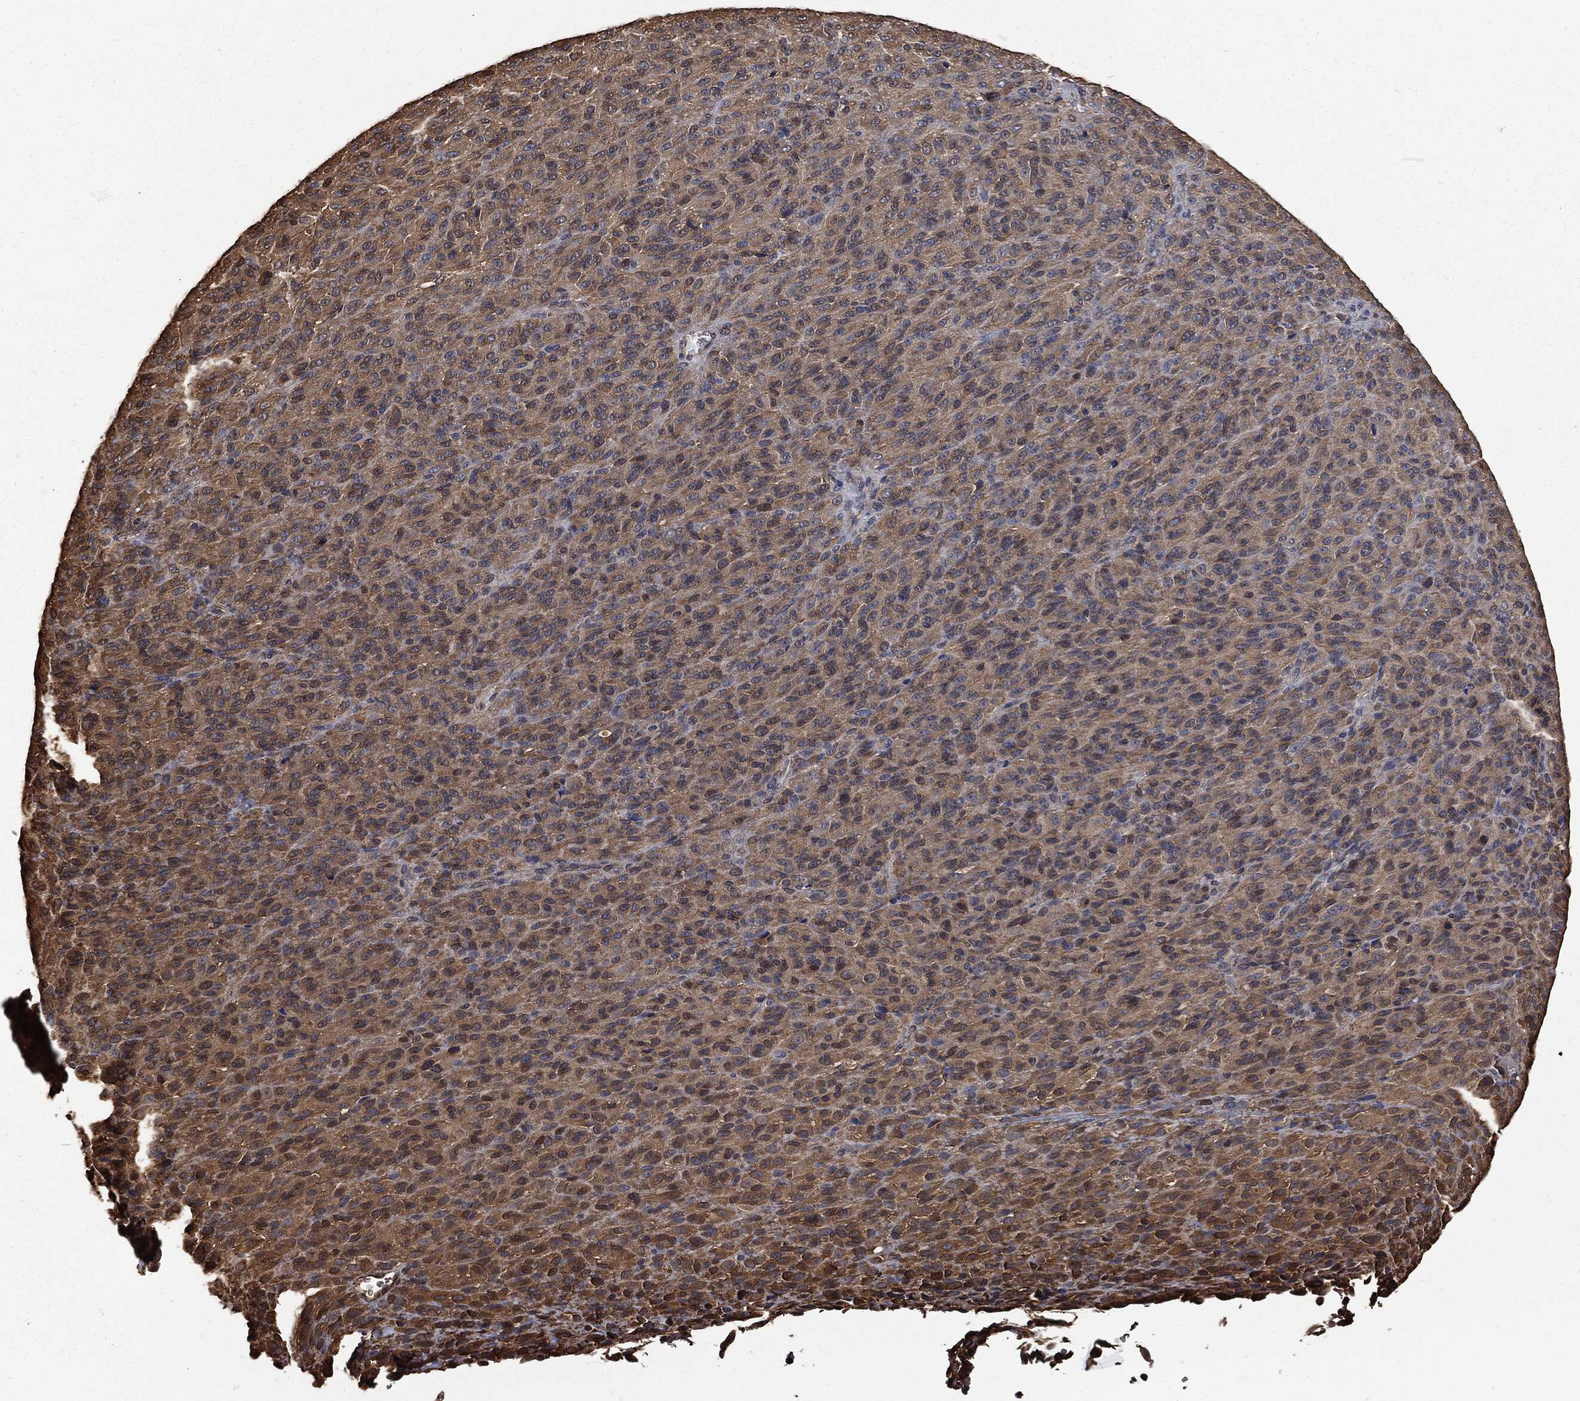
{"staining": {"intensity": "moderate", "quantity": ">75%", "location": "cytoplasmic/membranous"}, "tissue": "melanoma", "cell_type": "Tumor cells", "image_type": "cancer", "snomed": [{"axis": "morphology", "description": "Malignant melanoma, Metastatic site"}, {"axis": "topography", "description": "Brain"}], "caption": "Immunohistochemistry (IHC) image of human malignant melanoma (metastatic site) stained for a protein (brown), which displays medium levels of moderate cytoplasmic/membranous positivity in approximately >75% of tumor cells.", "gene": "PRDX4", "patient": {"sex": "female", "age": 56}}